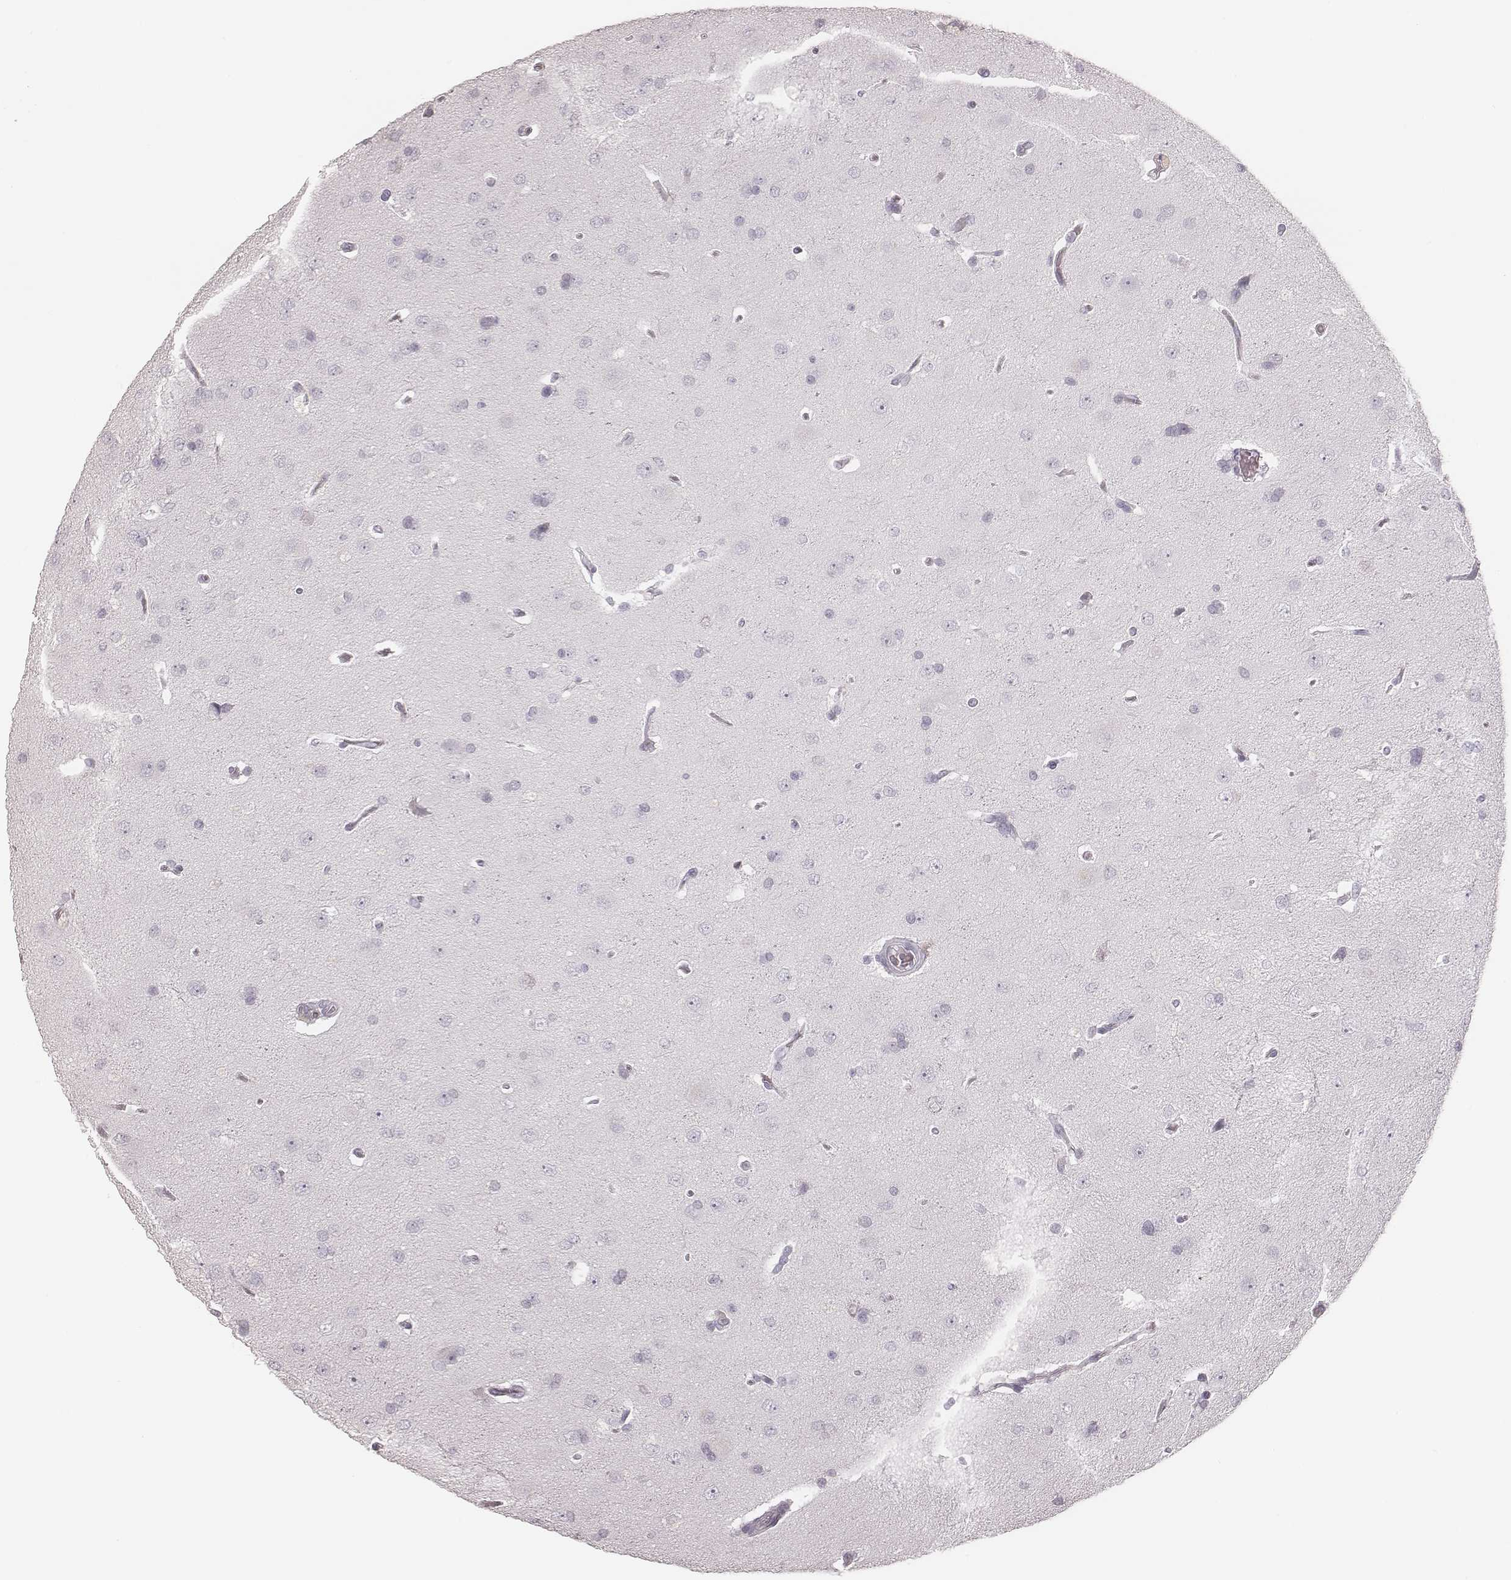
{"staining": {"intensity": "negative", "quantity": "none", "location": "none"}, "tissue": "glioma", "cell_type": "Tumor cells", "image_type": "cancer", "snomed": [{"axis": "morphology", "description": "Glioma, malignant, Low grade"}, {"axis": "topography", "description": "Brain"}], "caption": "The photomicrograph demonstrates no staining of tumor cells in malignant glioma (low-grade). (Stains: DAB immunohistochemistry (IHC) with hematoxylin counter stain, Microscopy: brightfield microscopy at high magnification).", "gene": "MSX1", "patient": {"sex": "female", "age": 54}}